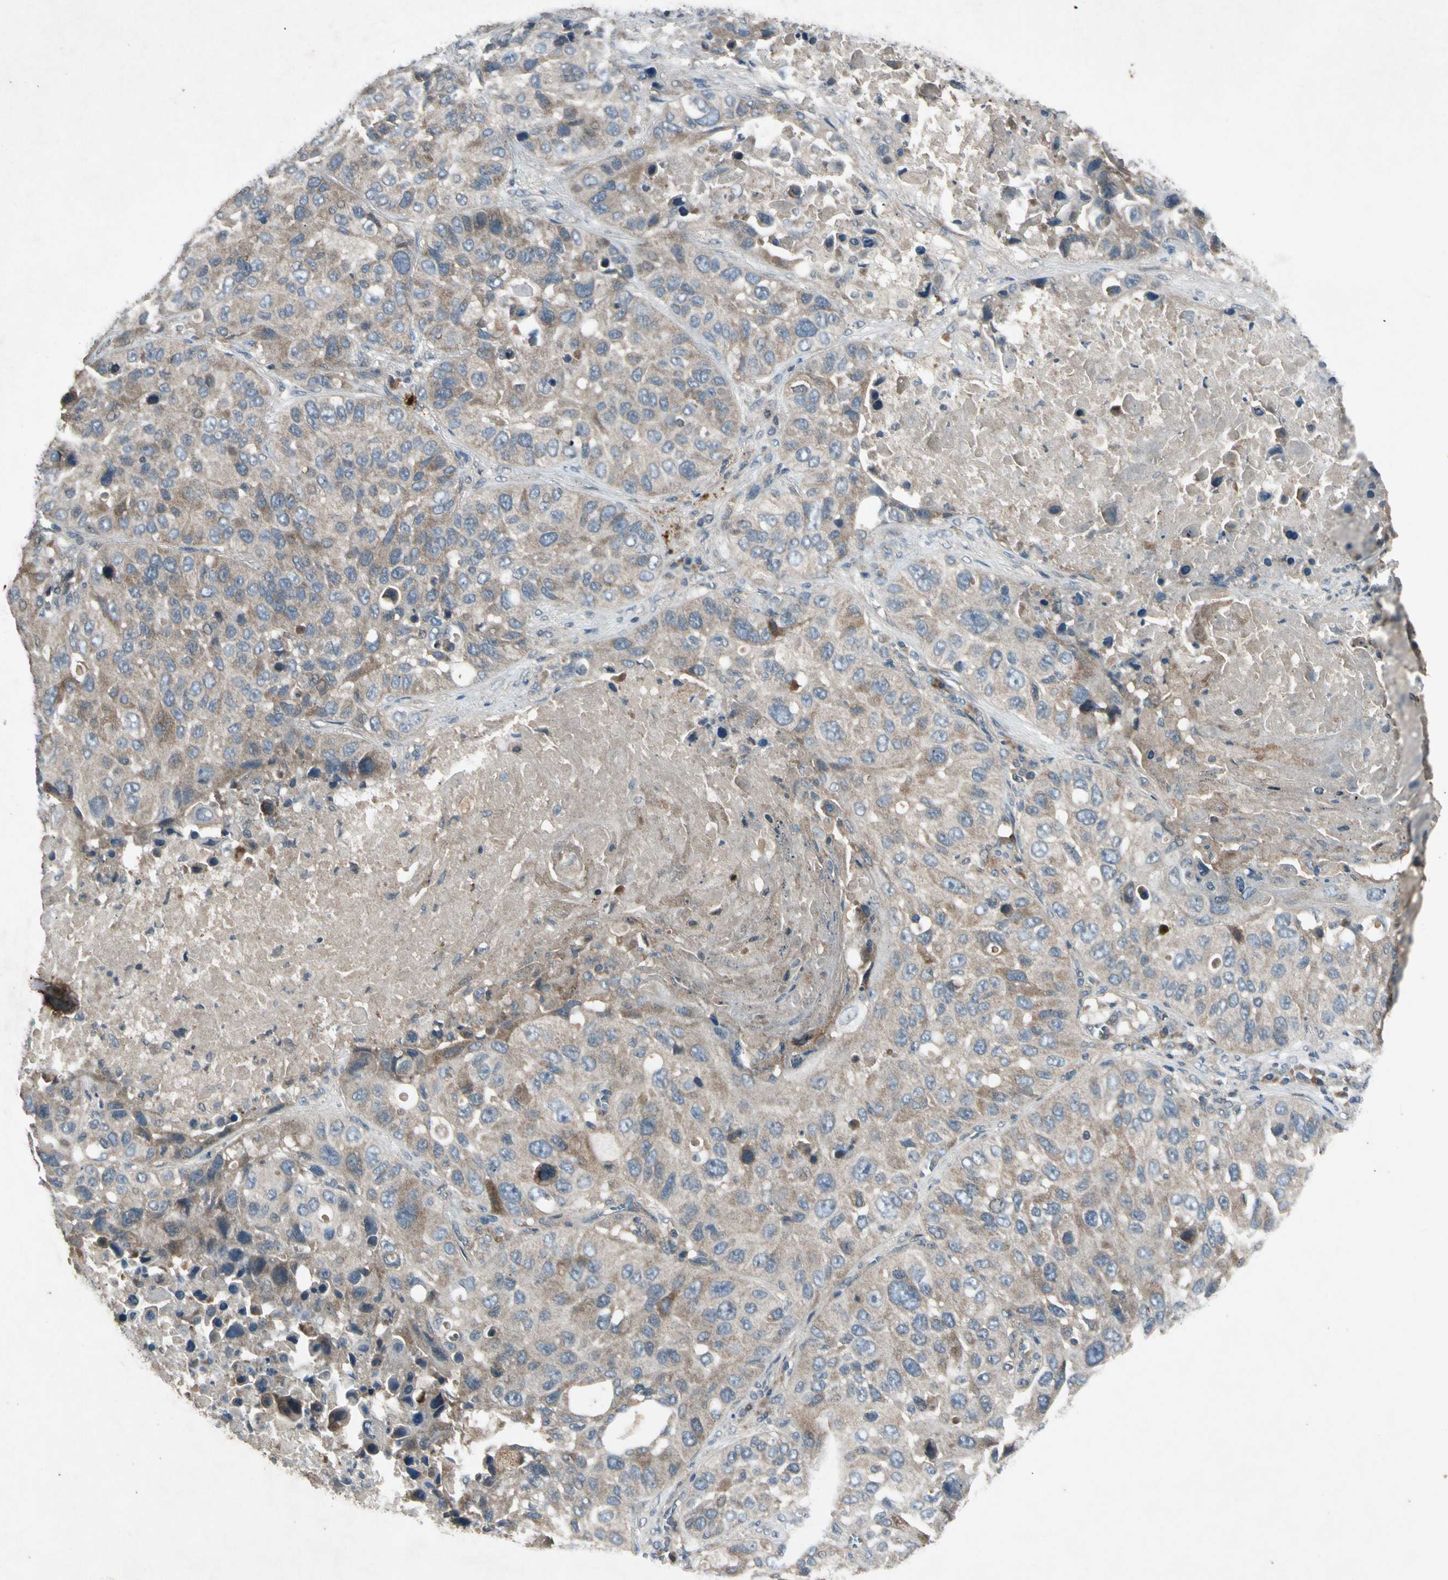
{"staining": {"intensity": "weak", "quantity": ">75%", "location": "cytoplasmic/membranous"}, "tissue": "lung cancer", "cell_type": "Tumor cells", "image_type": "cancer", "snomed": [{"axis": "morphology", "description": "Squamous cell carcinoma, NOS"}, {"axis": "topography", "description": "Lung"}], "caption": "Immunohistochemistry (IHC) staining of squamous cell carcinoma (lung), which shows low levels of weak cytoplasmic/membranous staining in about >75% of tumor cells indicating weak cytoplasmic/membranous protein staining. The staining was performed using DAB (3,3'-diaminobenzidine) (brown) for protein detection and nuclei were counterstained in hematoxylin (blue).", "gene": "GPLD1", "patient": {"sex": "male", "age": 57}}